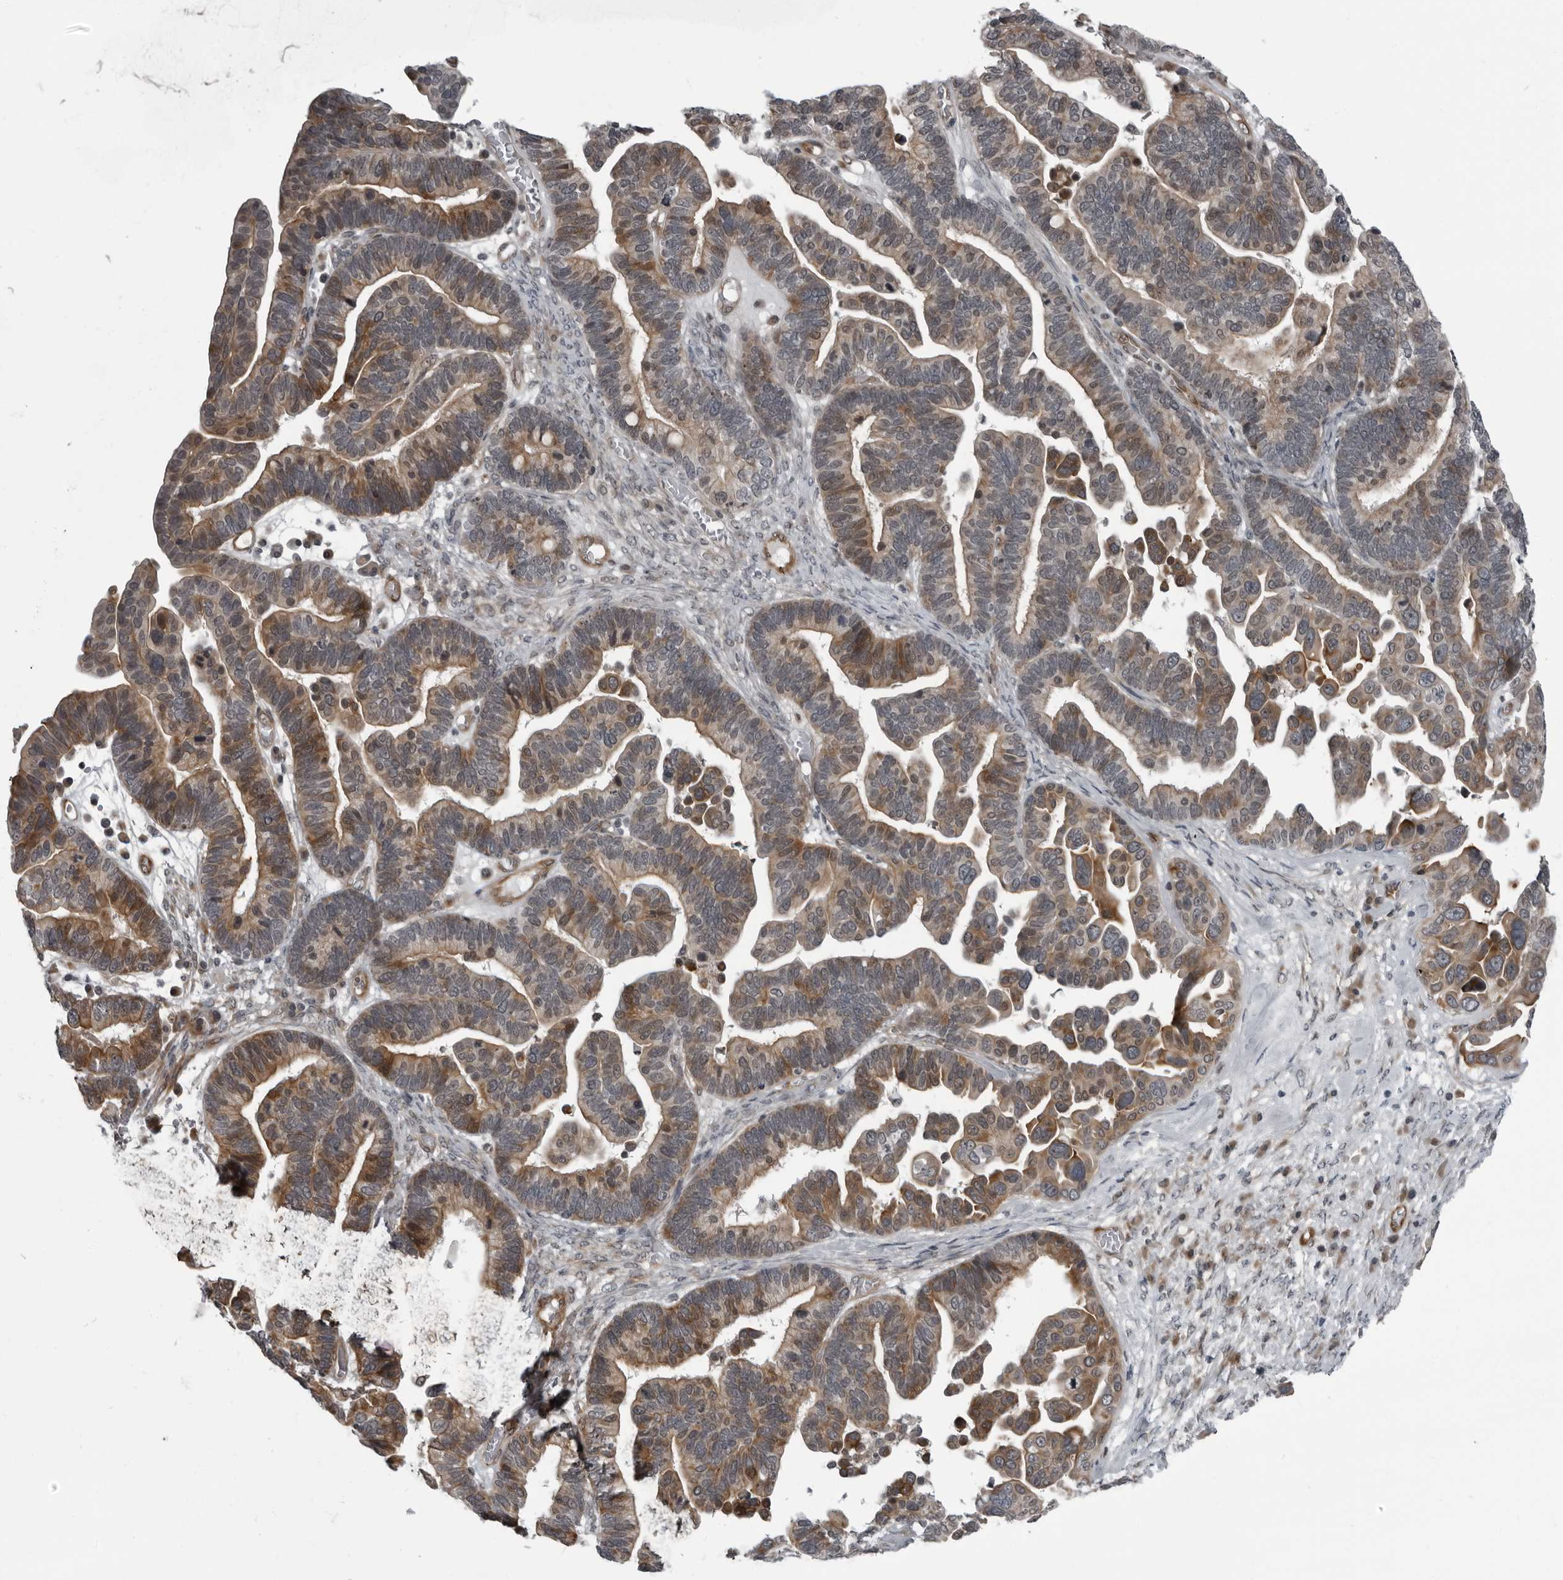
{"staining": {"intensity": "moderate", "quantity": ">75%", "location": "cytoplasmic/membranous"}, "tissue": "ovarian cancer", "cell_type": "Tumor cells", "image_type": "cancer", "snomed": [{"axis": "morphology", "description": "Cystadenocarcinoma, serous, NOS"}, {"axis": "topography", "description": "Ovary"}], "caption": "There is medium levels of moderate cytoplasmic/membranous staining in tumor cells of ovarian cancer, as demonstrated by immunohistochemical staining (brown color).", "gene": "FAM102B", "patient": {"sex": "female", "age": 56}}